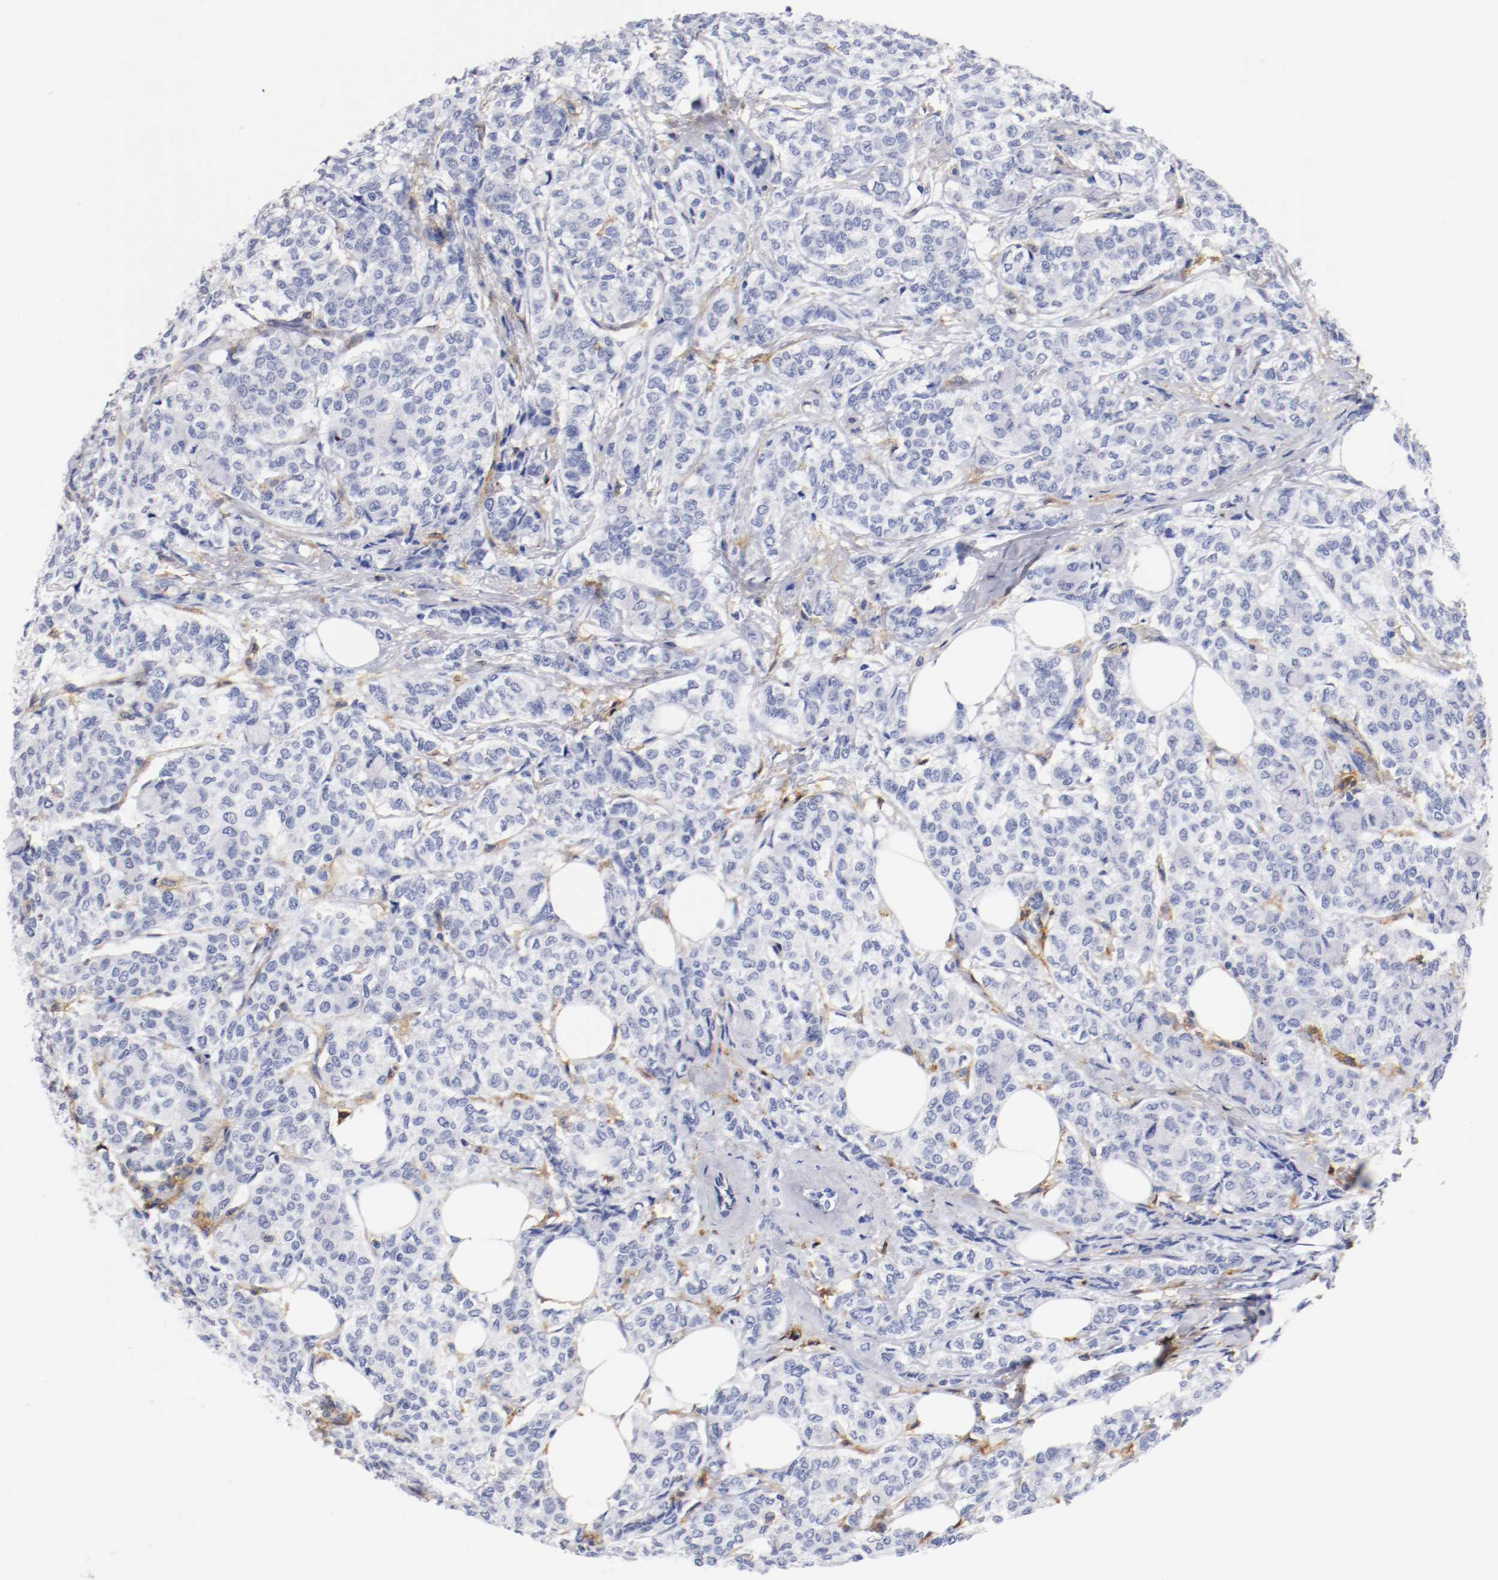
{"staining": {"intensity": "negative", "quantity": "none", "location": "none"}, "tissue": "breast cancer", "cell_type": "Tumor cells", "image_type": "cancer", "snomed": [{"axis": "morphology", "description": "Lobular carcinoma"}, {"axis": "topography", "description": "Breast"}], "caption": "Immunohistochemical staining of lobular carcinoma (breast) exhibits no significant staining in tumor cells. The staining is performed using DAB (3,3'-diaminobenzidine) brown chromogen with nuclei counter-stained in using hematoxylin.", "gene": "ITGAX", "patient": {"sex": "female", "age": 60}}